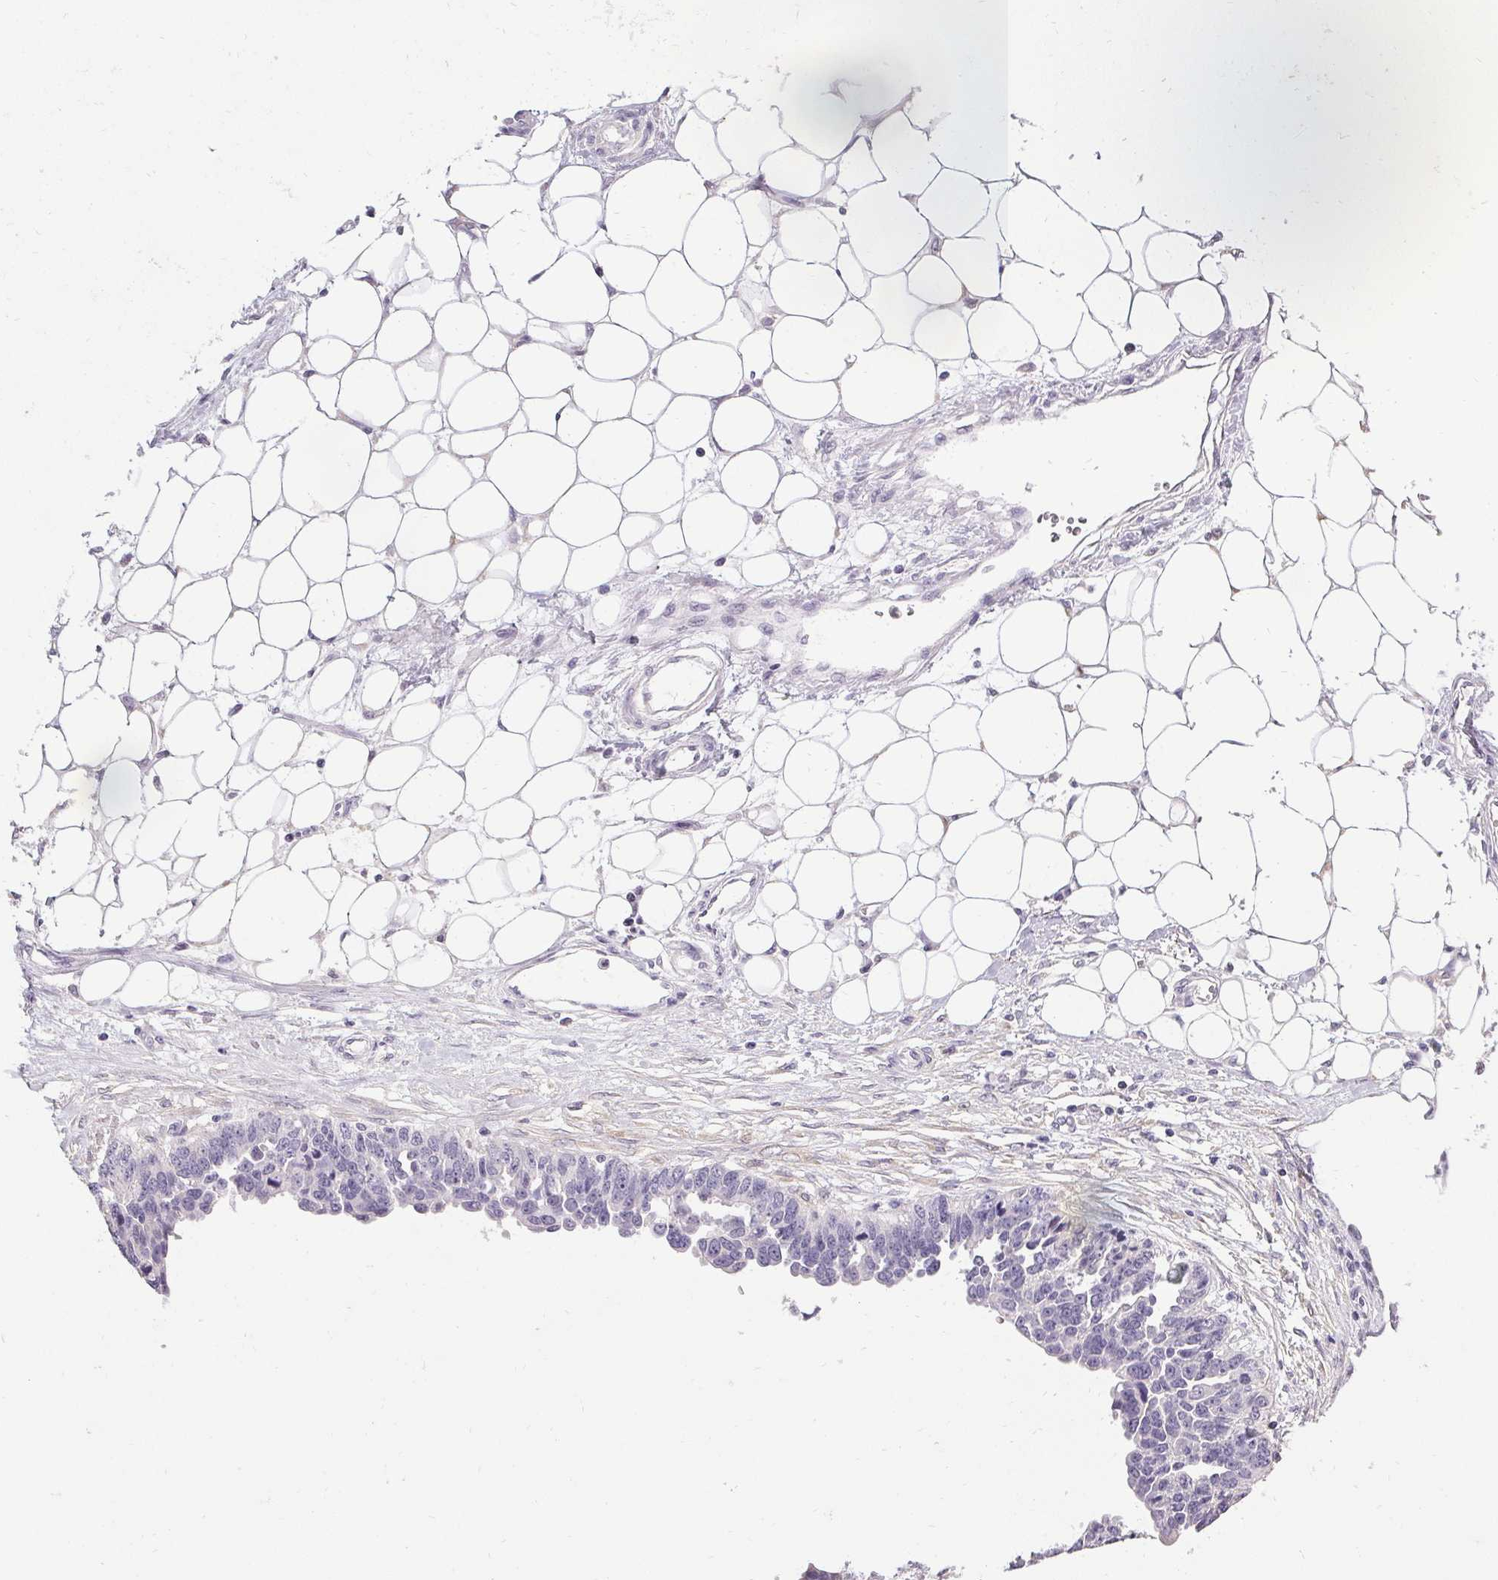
{"staining": {"intensity": "negative", "quantity": "none", "location": "none"}, "tissue": "ovarian cancer", "cell_type": "Tumor cells", "image_type": "cancer", "snomed": [{"axis": "morphology", "description": "Cystadenocarcinoma, serous, NOS"}, {"axis": "topography", "description": "Ovary"}], "caption": "This is a photomicrograph of IHC staining of serous cystadenocarcinoma (ovarian), which shows no expression in tumor cells.", "gene": "PMEL", "patient": {"sex": "female", "age": 76}}